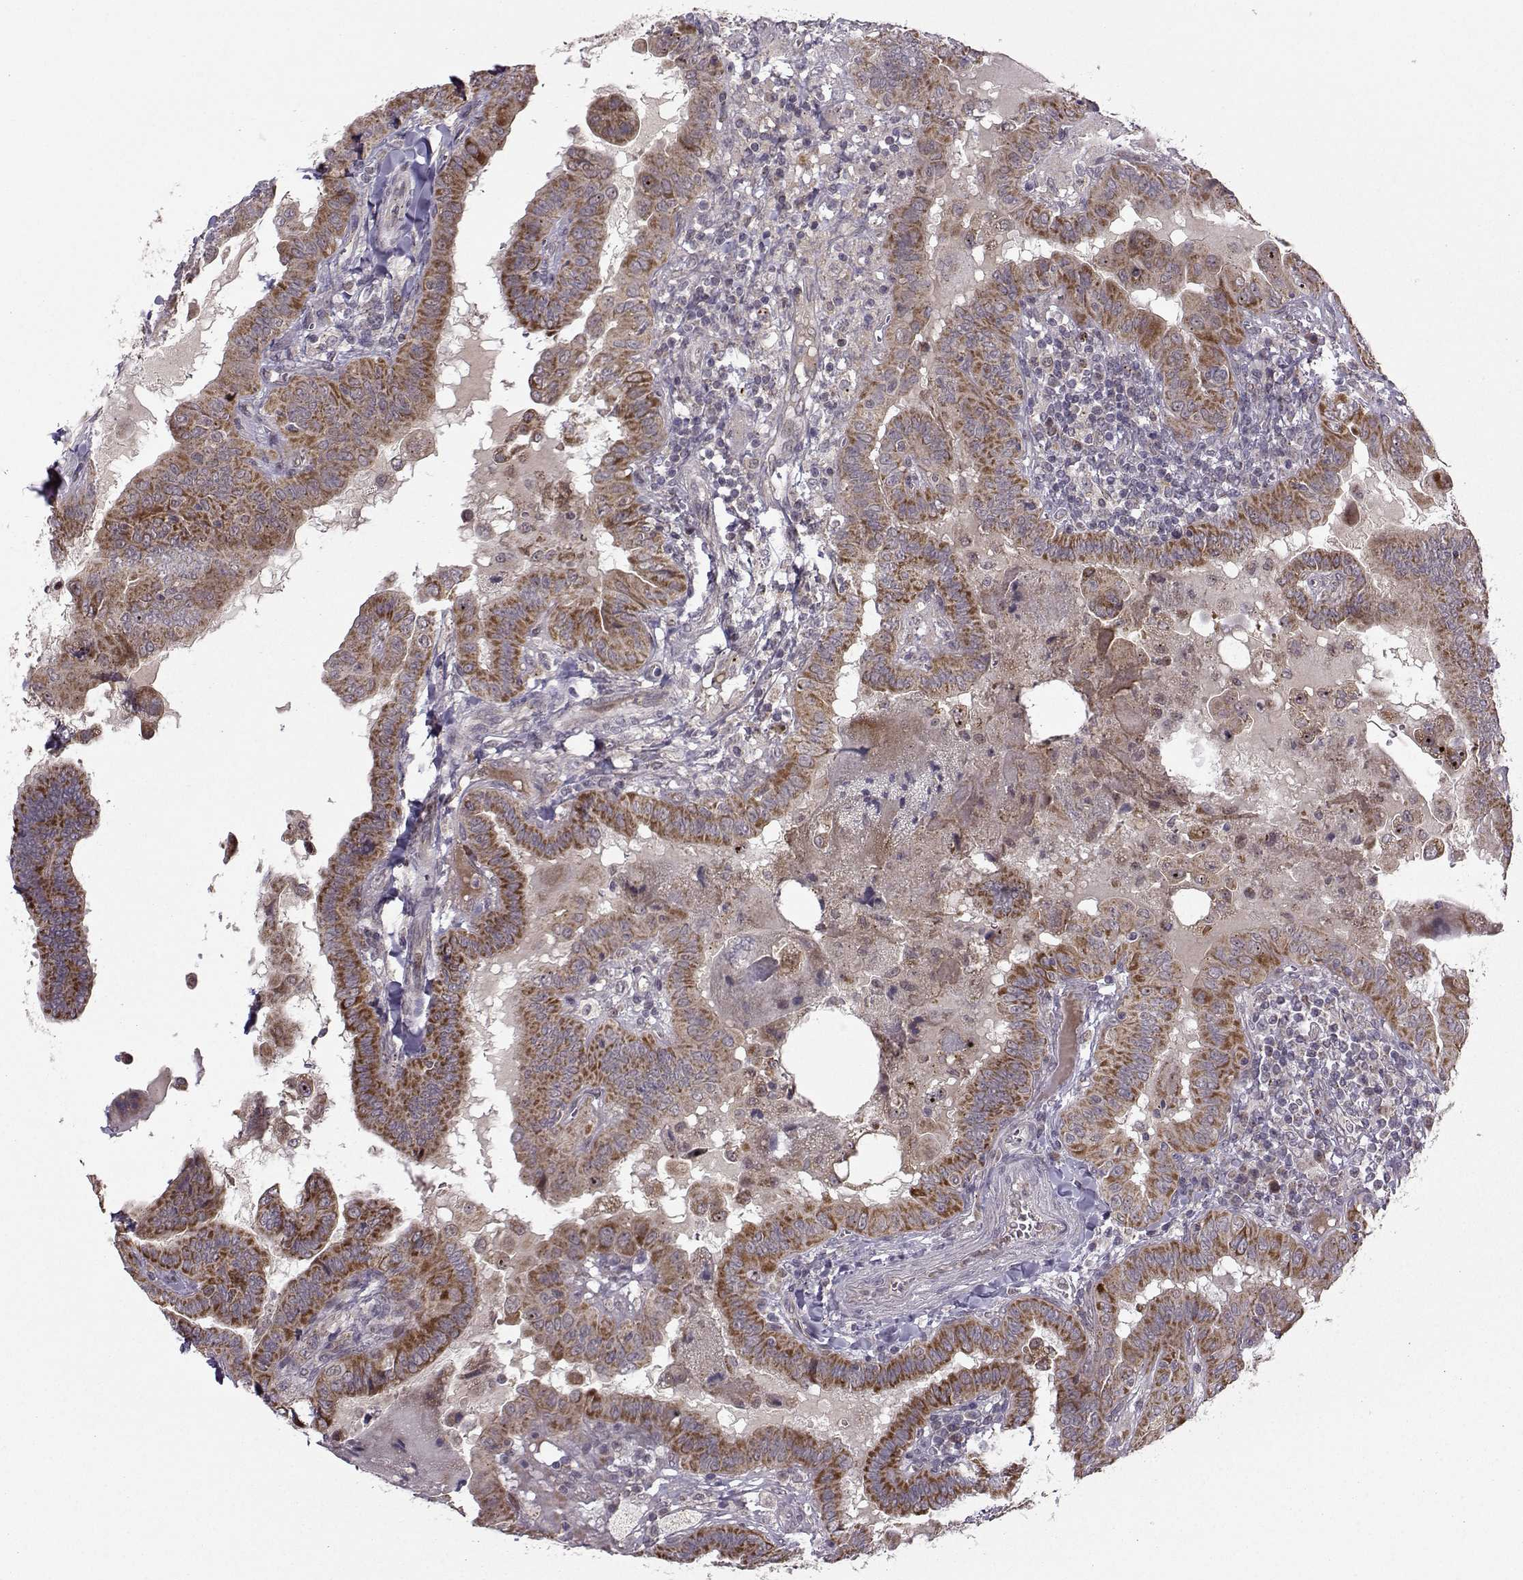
{"staining": {"intensity": "strong", "quantity": "25%-75%", "location": "cytoplasmic/membranous"}, "tissue": "thyroid cancer", "cell_type": "Tumor cells", "image_type": "cancer", "snomed": [{"axis": "morphology", "description": "Papillary adenocarcinoma, NOS"}, {"axis": "topography", "description": "Thyroid gland"}], "caption": "This image reveals immunohistochemistry staining of human thyroid cancer, with high strong cytoplasmic/membranous positivity in about 25%-75% of tumor cells.", "gene": "NECAB3", "patient": {"sex": "female", "age": 37}}